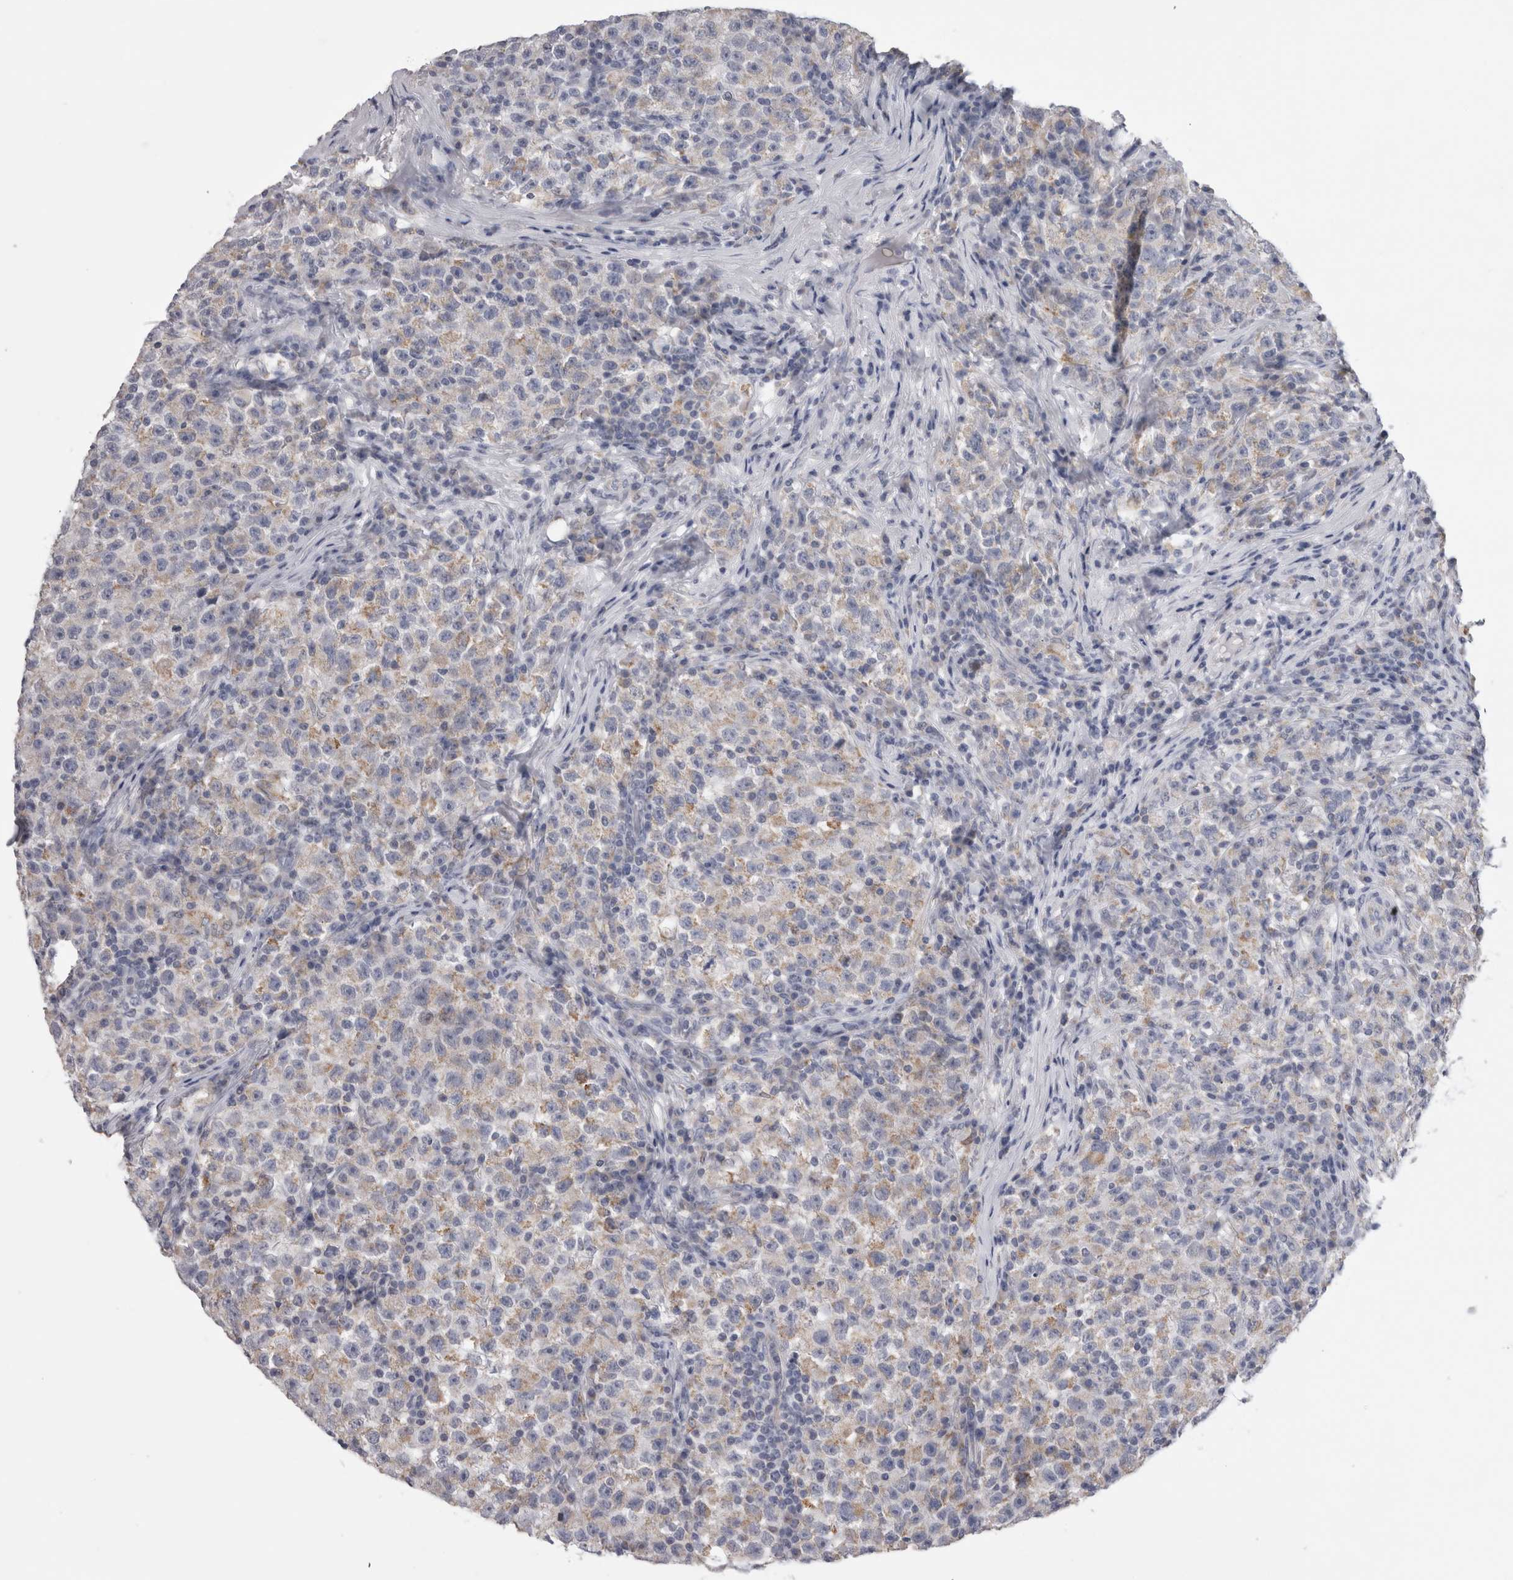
{"staining": {"intensity": "weak", "quantity": "<25%", "location": "cytoplasmic/membranous"}, "tissue": "testis cancer", "cell_type": "Tumor cells", "image_type": "cancer", "snomed": [{"axis": "morphology", "description": "Seminoma, NOS"}, {"axis": "topography", "description": "Testis"}], "caption": "Histopathology image shows no protein positivity in tumor cells of seminoma (testis) tissue.", "gene": "DHRS4", "patient": {"sex": "male", "age": 22}}